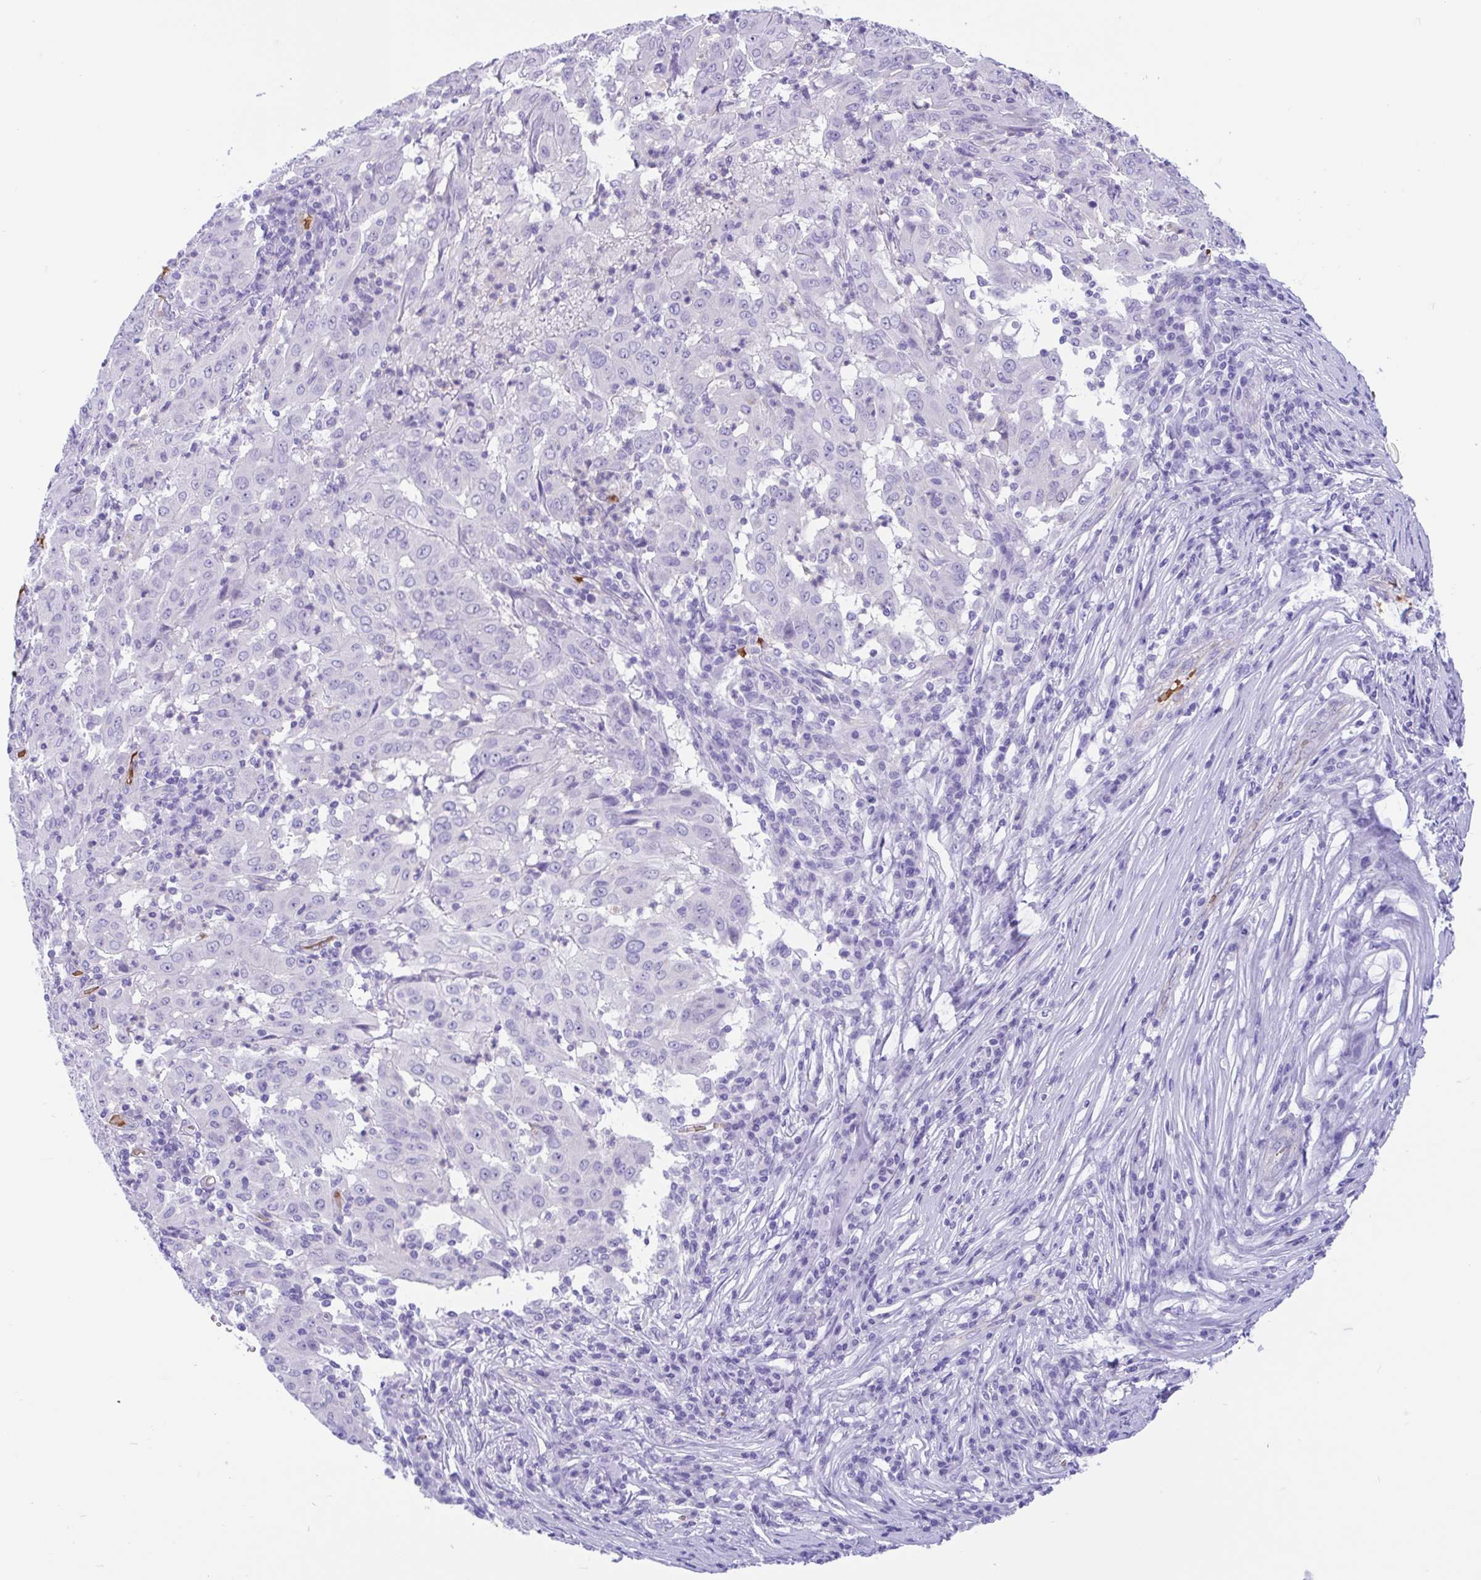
{"staining": {"intensity": "negative", "quantity": "none", "location": "none"}, "tissue": "pancreatic cancer", "cell_type": "Tumor cells", "image_type": "cancer", "snomed": [{"axis": "morphology", "description": "Adenocarcinoma, NOS"}, {"axis": "topography", "description": "Pancreas"}], "caption": "High magnification brightfield microscopy of pancreatic adenocarcinoma stained with DAB (brown) and counterstained with hematoxylin (blue): tumor cells show no significant staining.", "gene": "TMEM79", "patient": {"sex": "male", "age": 63}}